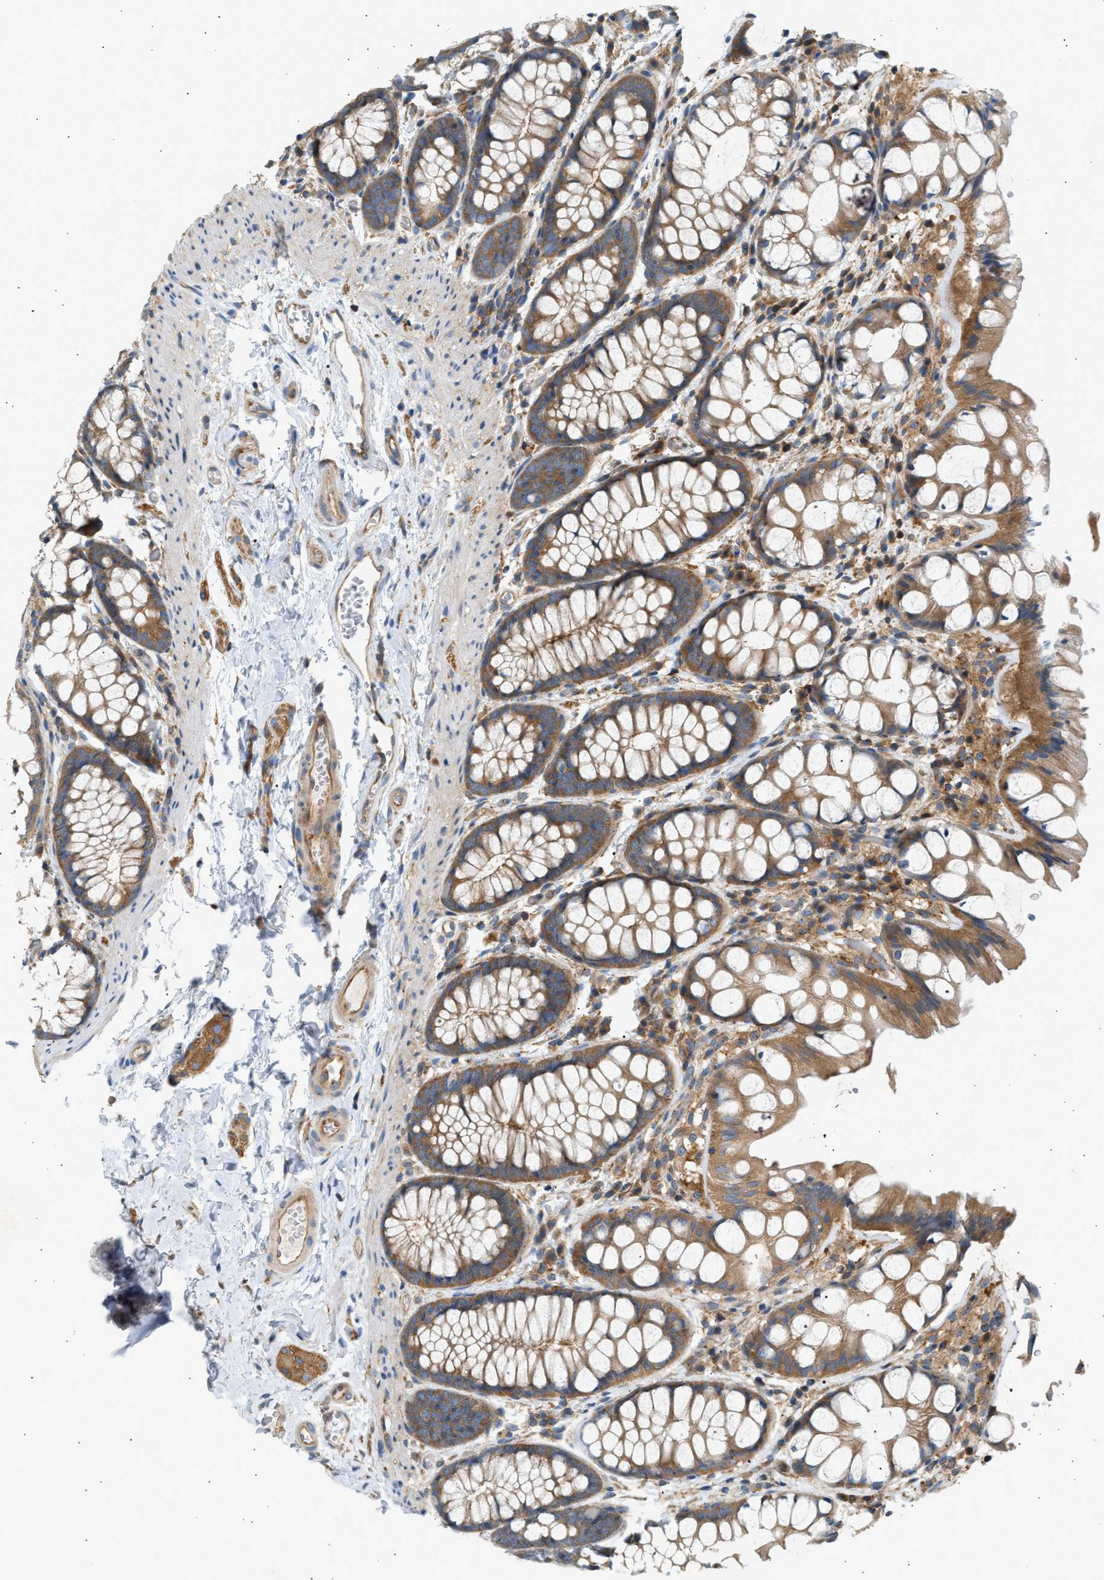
{"staining": {"intensity": "moderate", "quantity": ">75%", "location": "cytoplasmic/membranous"}, "tissue": "colon", "cell_type": "Endothelial cells", "image_type": "normal", "snomed": [{"axis": "morphology", "description": "Normal tissue, NOS"}, {"axis": "topography", "description": "Colon"}], "caption": "A histopathology image of human colon stained for a protein displays moderate cytoplasmic/membranous brown staining in endothelial cells. The protein is stained brown, and the nuclei are stained in blue (DAB (3,3'-diaminobenzidine) IHC with brightfield microscopy, high magnification).", "gene": "PAFAH1B1", "patient": {"sex": "male", "age": 47}}